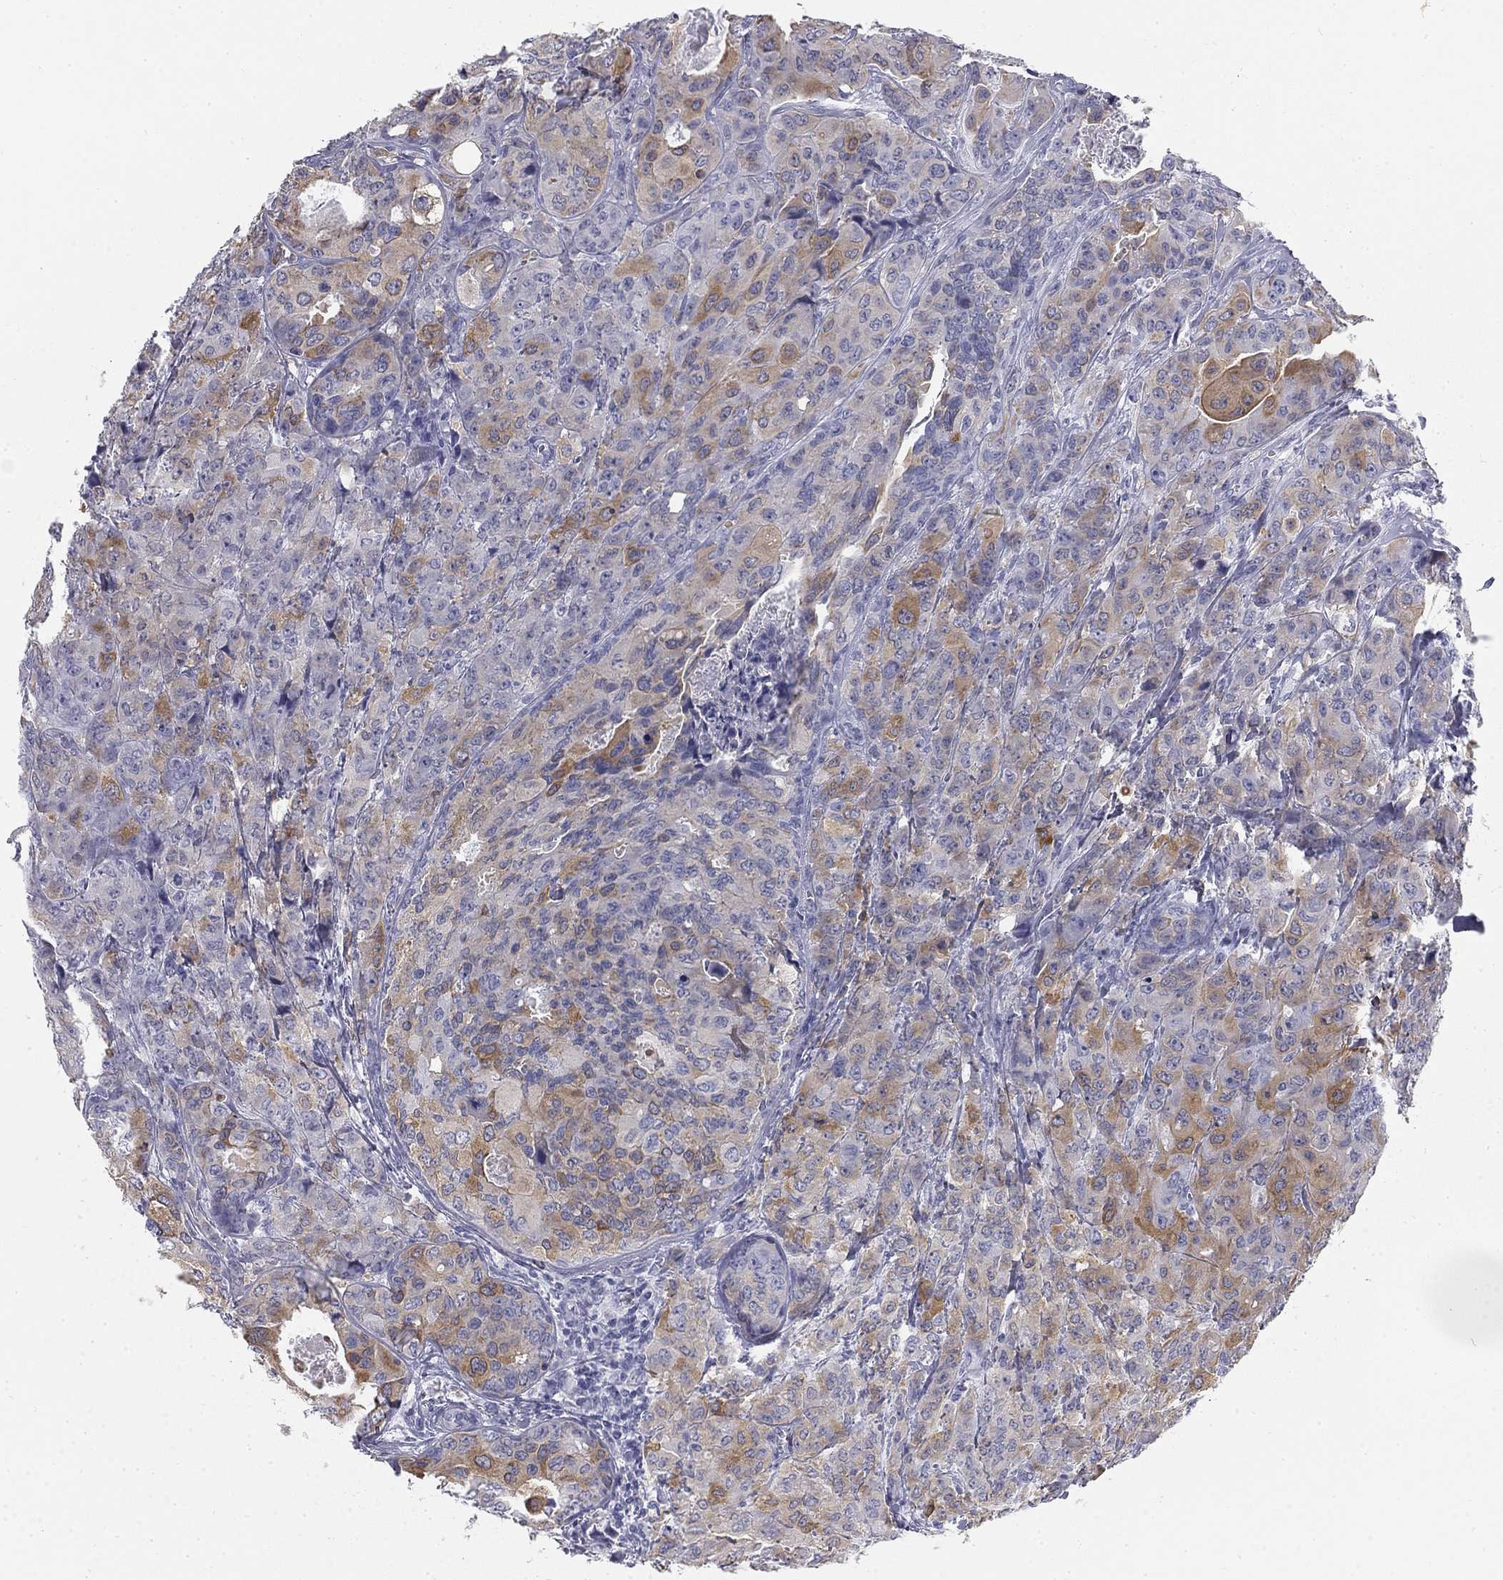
{"staining": {"intensity": "moderate", "quantity": "<25%", "location": "cytoplasmic/membranous"}, "tissue": "breast cancer", "cell_type": "Tumor cells", "image_type": "cancer", "snomed": [{"axis": "morphology", "description": "Duct carcinoma"}, {"axis": "topography", "description": "Breast"}], "caption": "Tumor cells exhibit low levels of moderate cytoplasmic/membranous staining in about <25% of cells in infiltrating ductal carcinoma (breast).", "gene": "SULT2B1", "patient": {"sex": "female", "age": 43}}